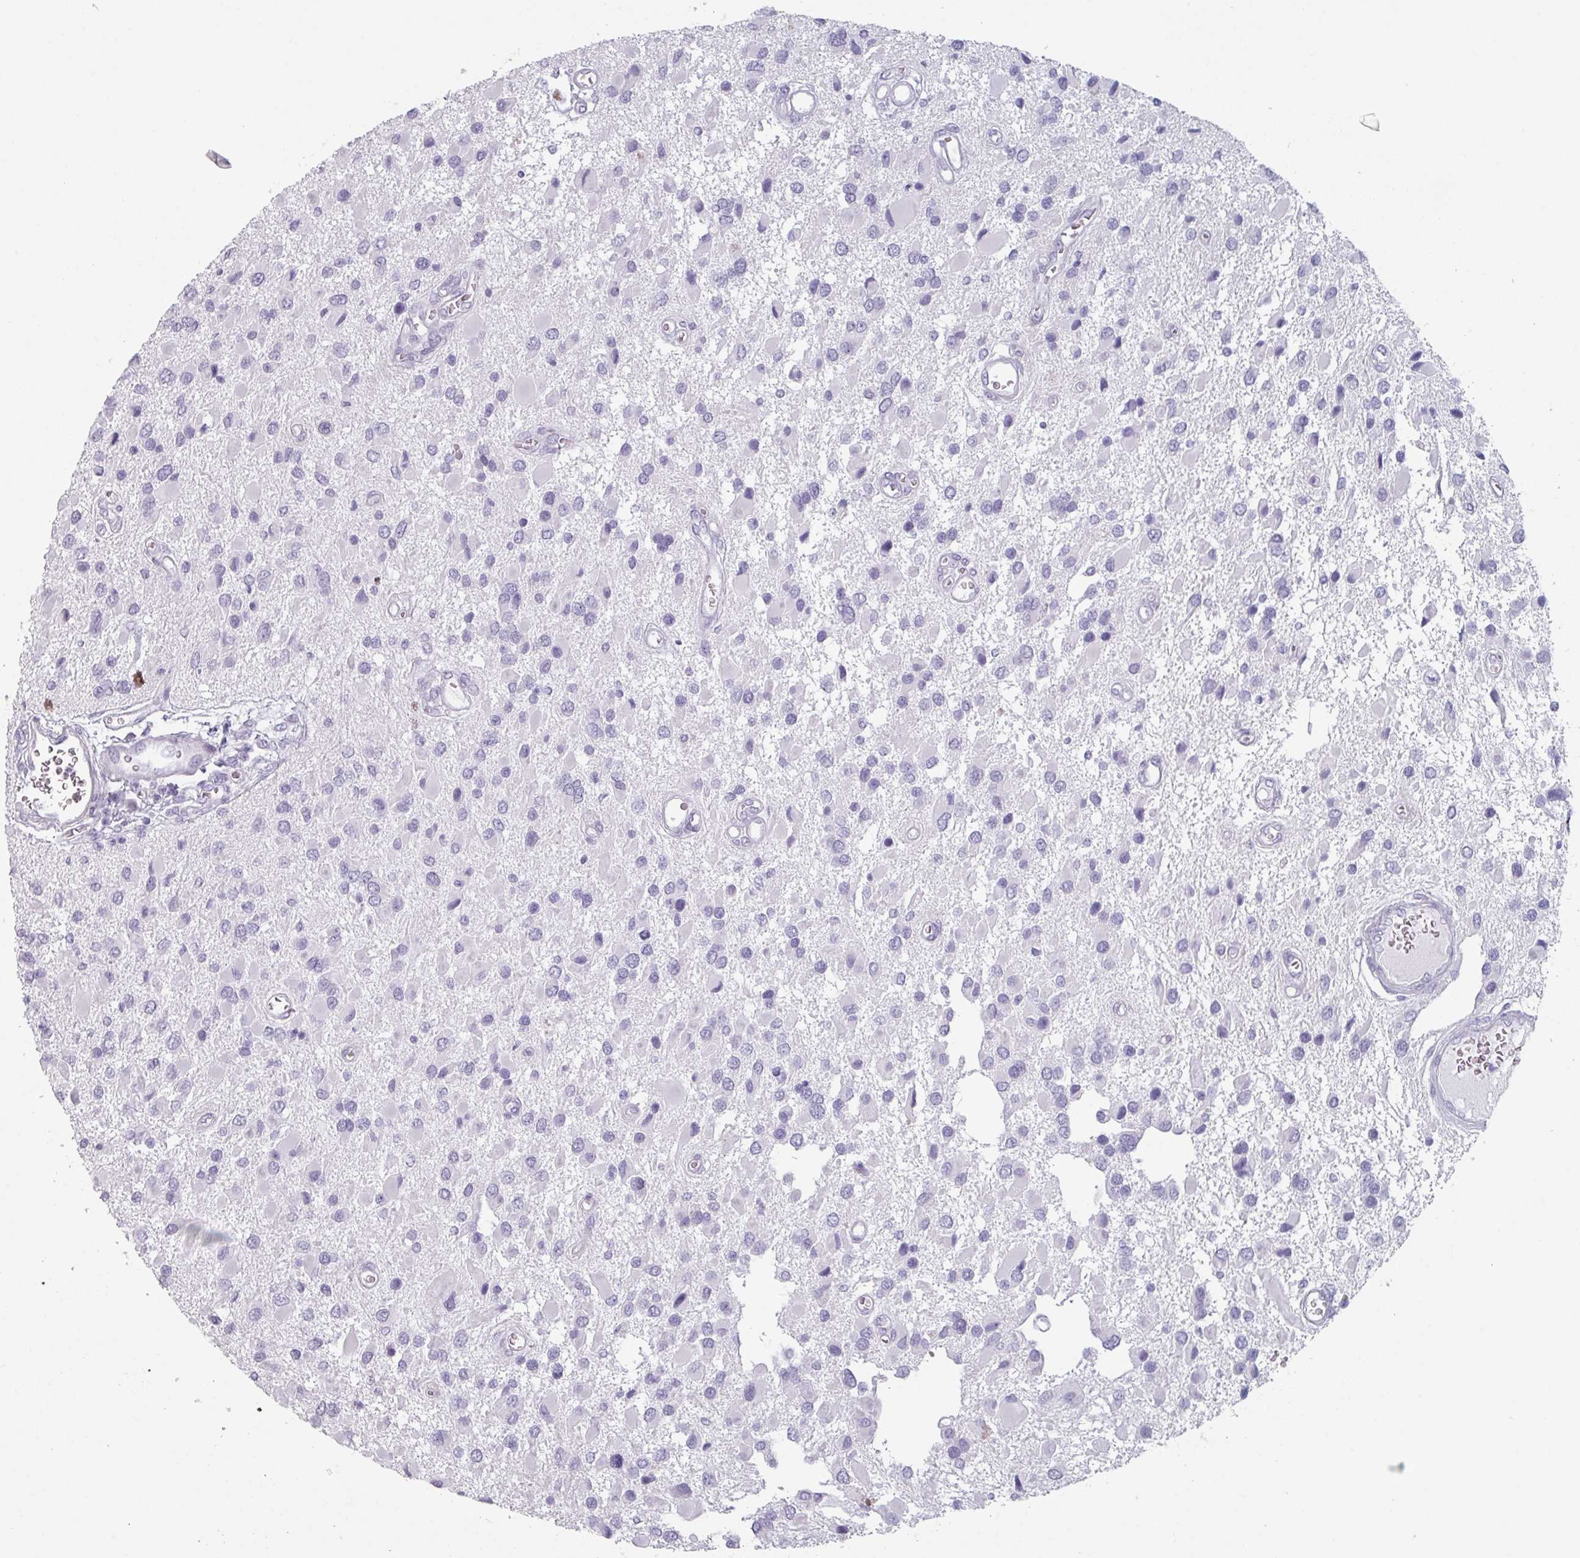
{"staining": {"intensity": "negative", "quantity": "none", "location": "none"}, "tissue": "glioma", "cell_type": "Tumor cells", "image_type": "cancer", "snomed": [{"axis": "morphology", "description": "Glioma, malignant, High grade"}, {"axis": "topography", "description": "Brain"}], "caption": "The immunohistochemistry (IHC) photomicrograph has no significant staining in tumor cells of malignant high-grade glioma tissue.", "gene": "SLC35G2", "patient": {"sex": "male", "age": 53}}